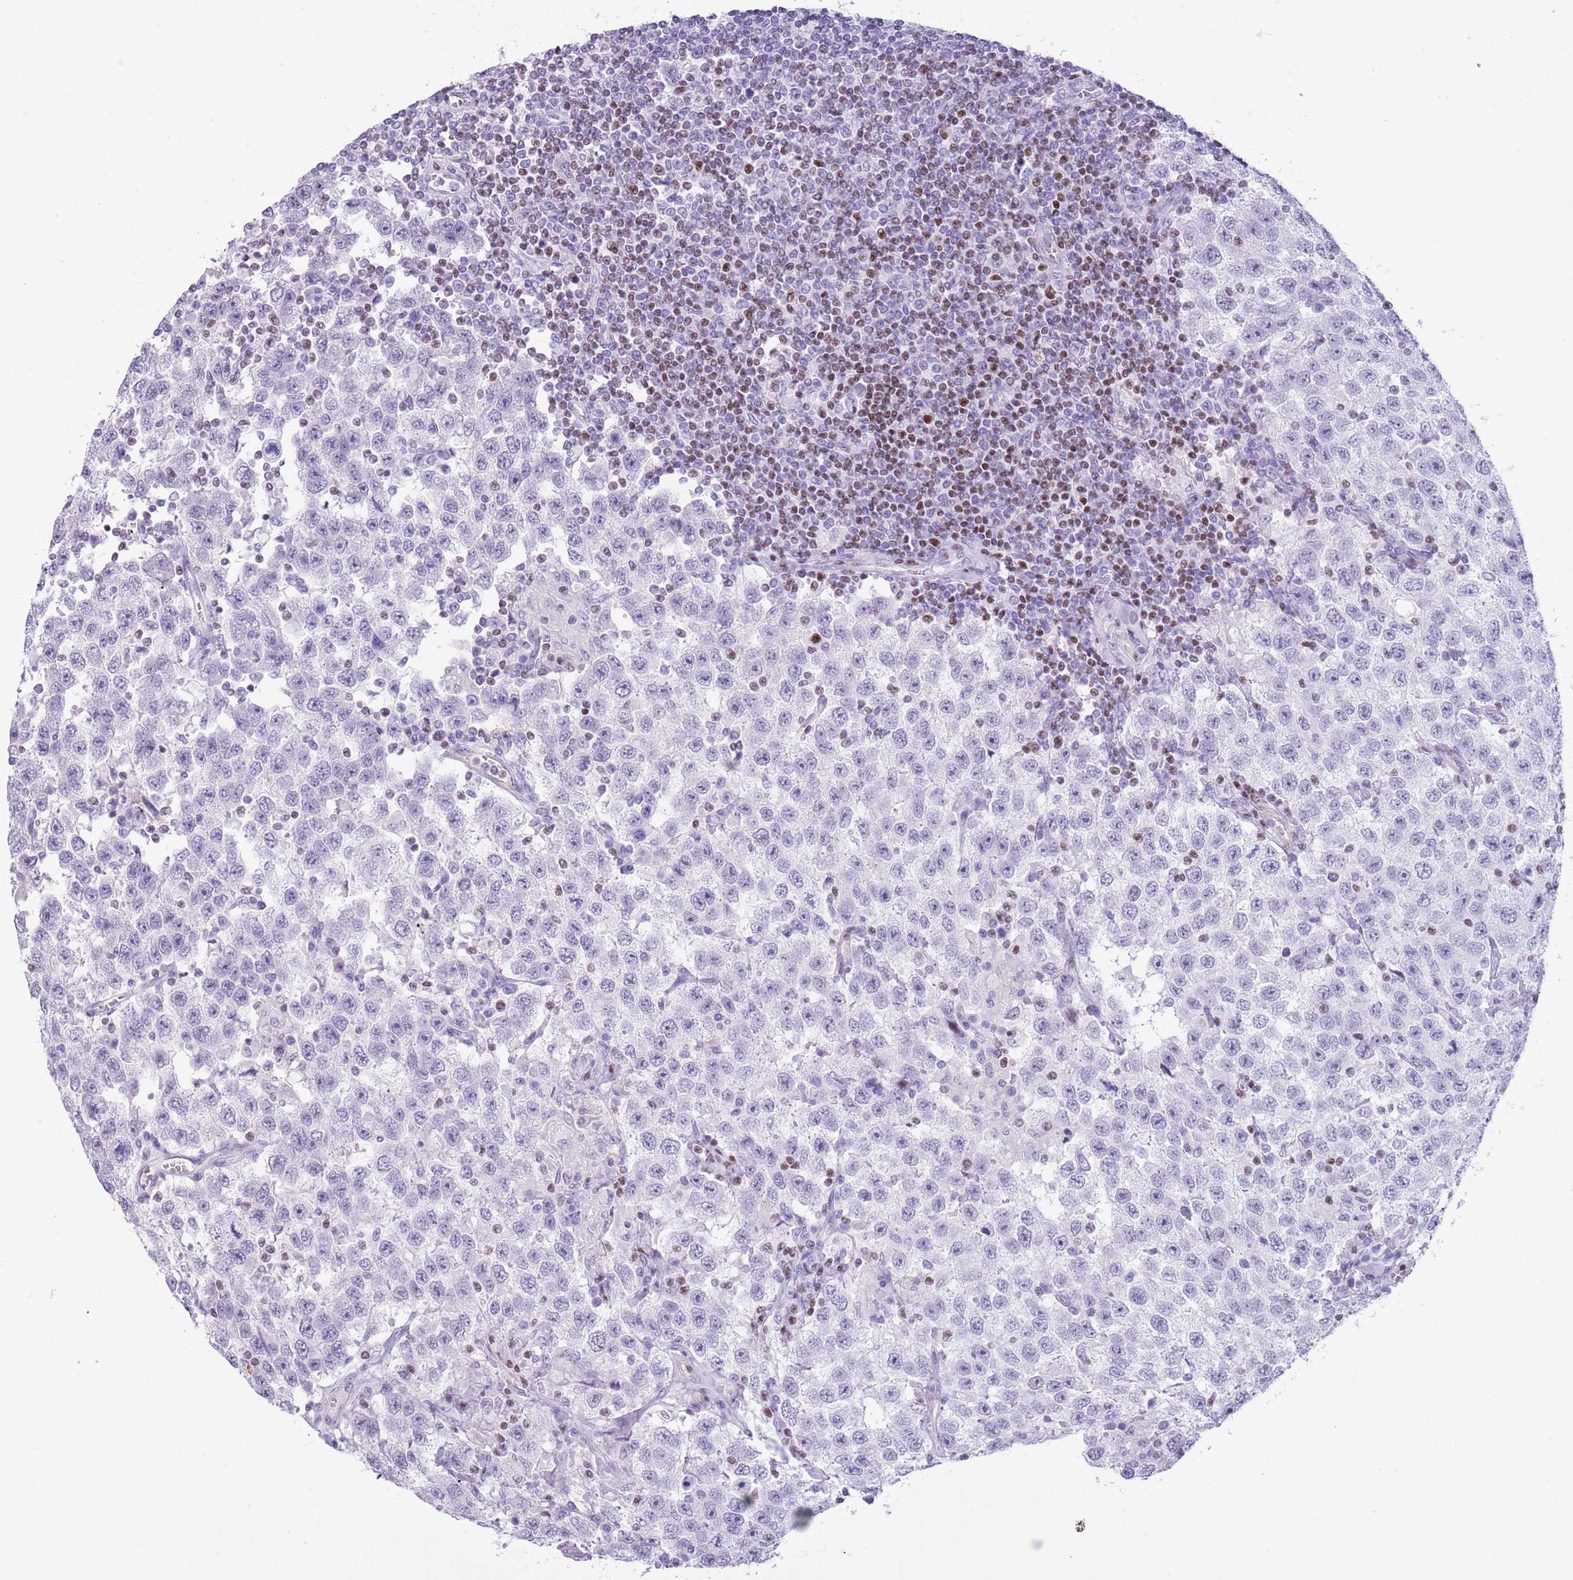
{"staining": {"intensity": "negative", "quantity": "none", "location": "none"}, "tissue": "testis cancer", "cell_type": "Tumor cells", "image_type": "cancer", "snomed": [{"axis": "morphology", "description": "Seminoma, NOS"}, {"axis": "topography", "description": "Testis"}], "caption": "A photomicrograph of human seminoma (testis) is negative for staining in tumor cells.", "gene": "BCL11B", "patient": {"sex": "male", "age": 41}}